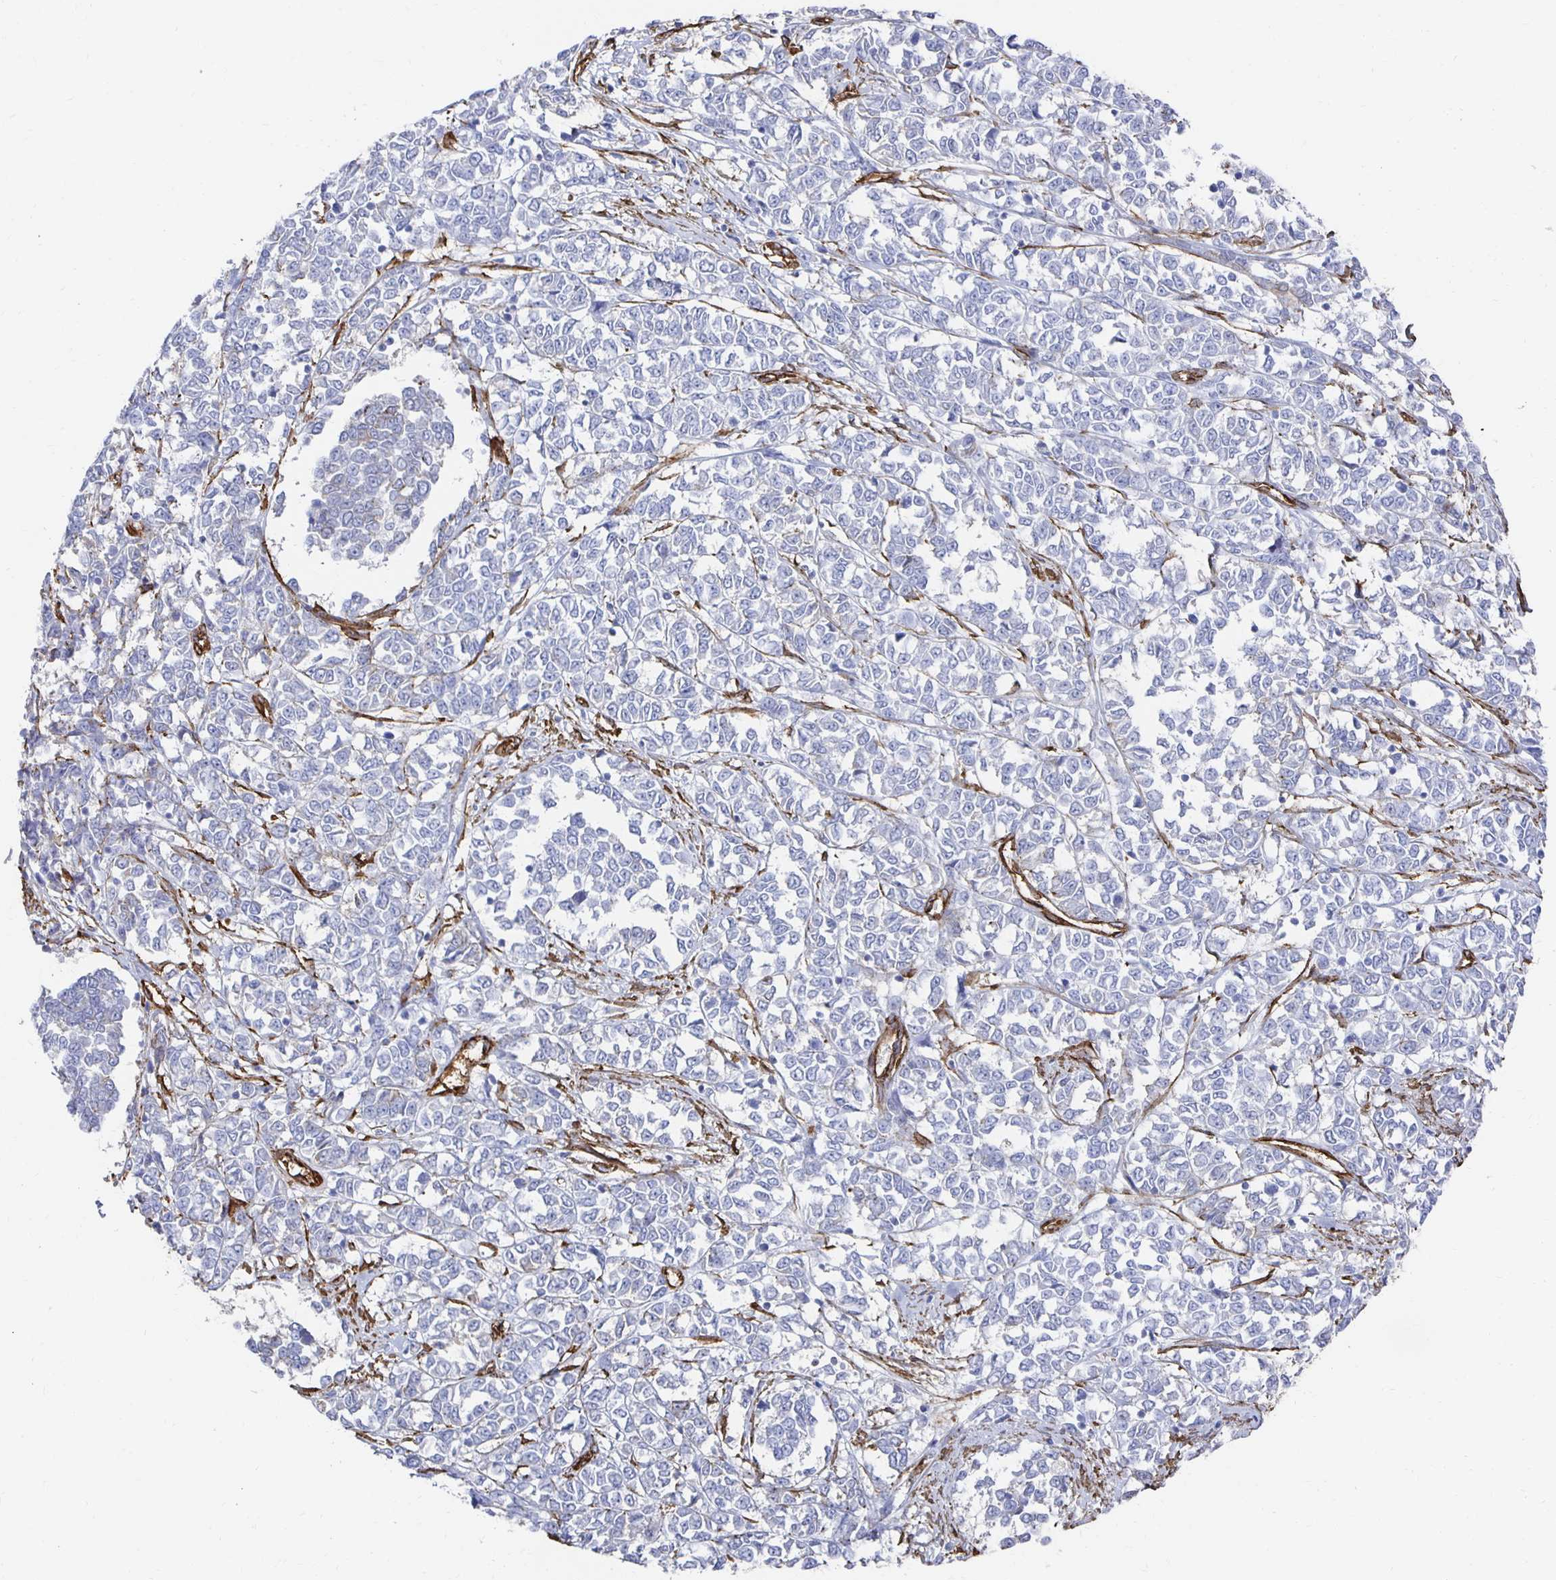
{"staining": {"intensity": "moderate", "quantity": "25%-75%", "location": "cytoplasmic/membranous"}, "tissue": "melanoma", "cell_type": "Tumor cells", "image_type": "cancer", "snomed": [{"axis": "morphology", "description": "Malignant melanoma, NOS"}, {"axis": "topography", "description": "Skin"}], "caption": "A high-resolution image shows IHC staining of melanoma, which demonstrates moderate cytoplasmic/membranous expression in about 25%-75% of tumor cells.", "gene": "VIPR2", "patient": {"sex": "female", "age": 72}}